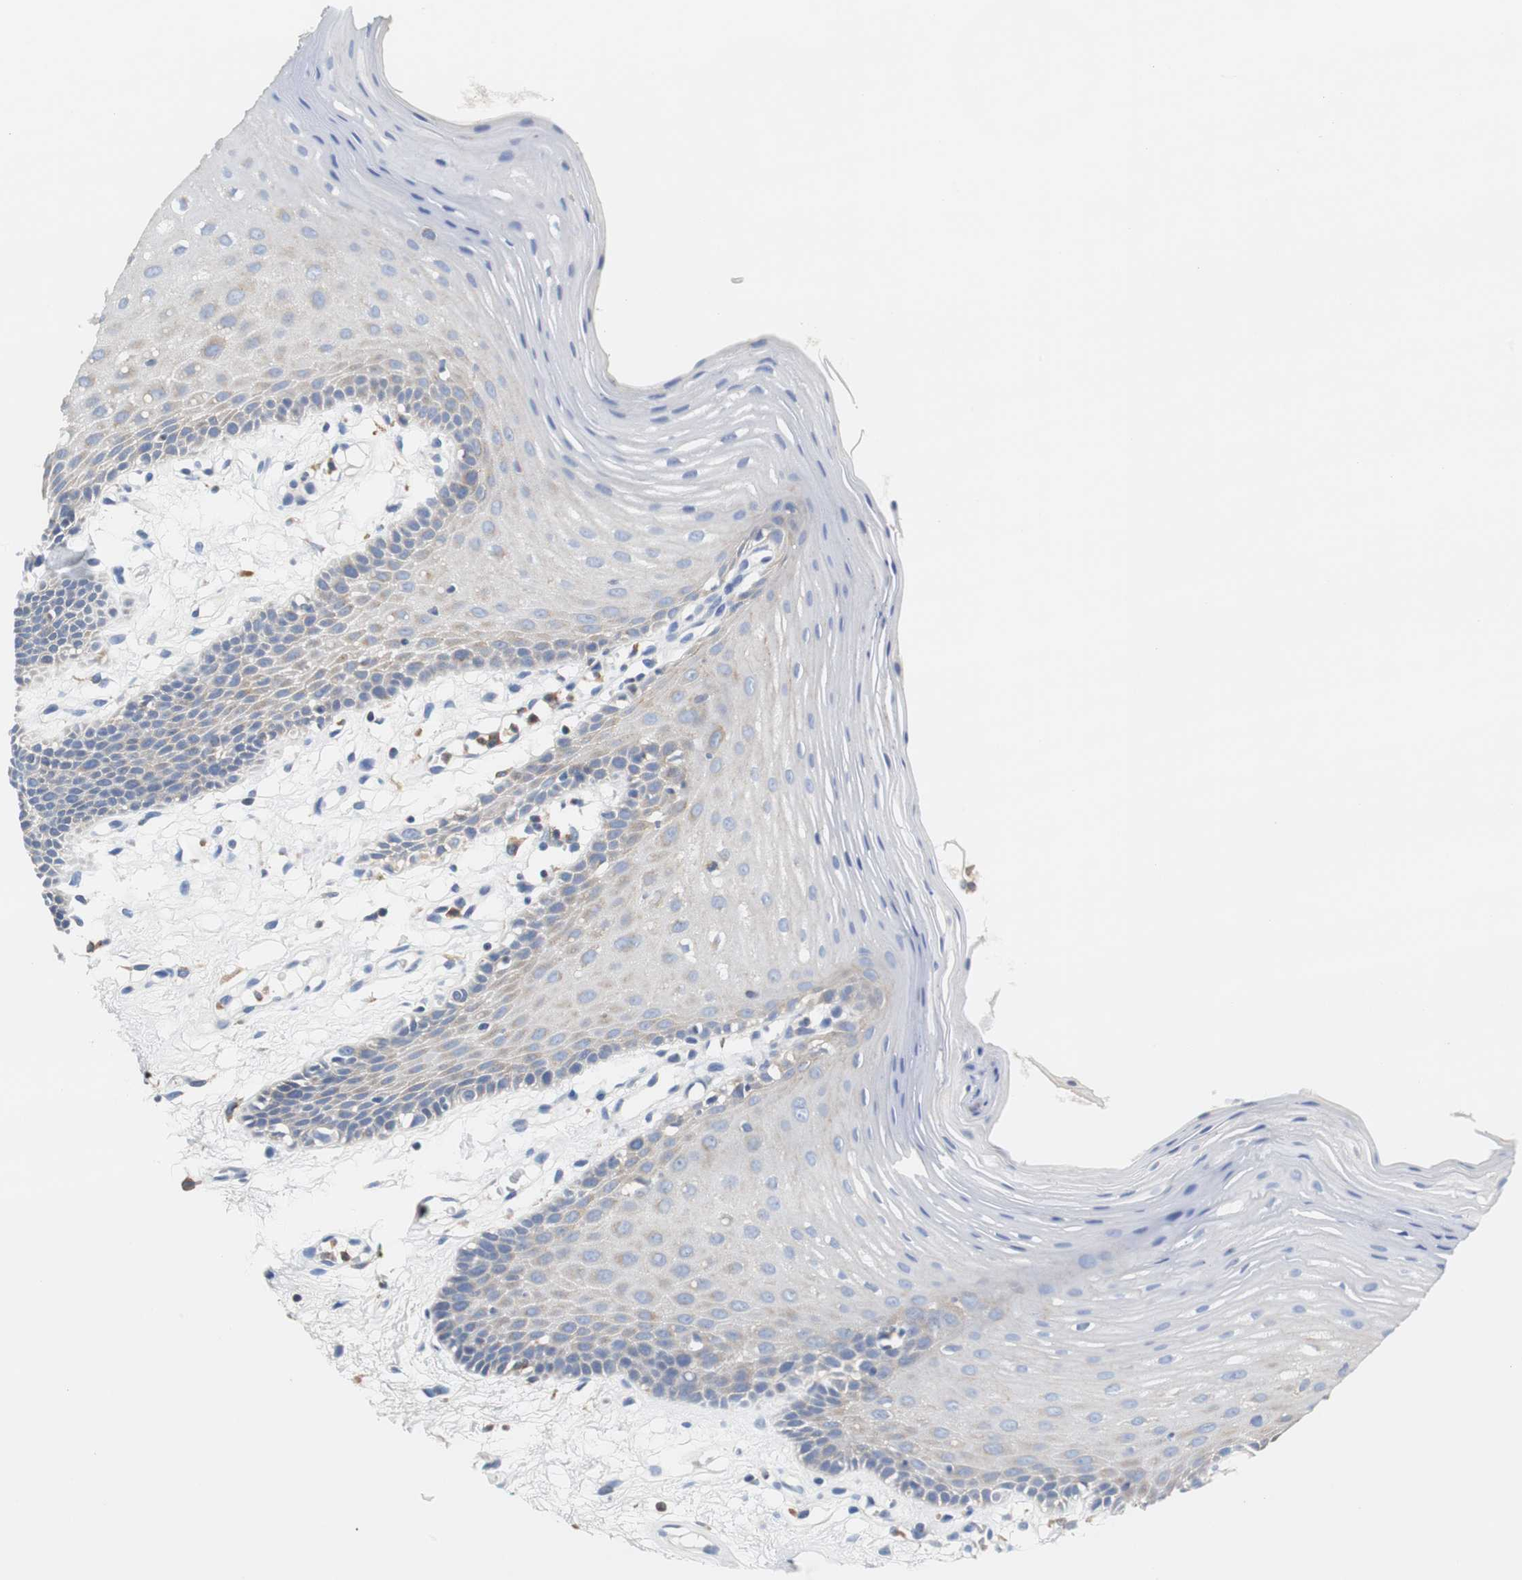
{"staining": {"intensity": "moderate", "quantity": "<25%", "location": "cytoplasmic/membranous"}, "tissue": "oral mucosa", "cell_type": "Squamous epithelial cells", "image_type": "normal", "snomed": [{"axis": "morphology", "description": "Normal tissue, NOS"}, {"axis": "morphology", "description": "Squamous cell carcinoma, NOS"}, {"axis": "topography", "description": "Skeletal muscle"}, {"axis": "topography", "description": "Oral tissue"}, {"axis": "topography", "description": "Head-Neck"}], "caption": "Moderate cytoplasmic/membranous staining for a protein is appreciated in approximately <25% of squamous epithelial cells of normal oral mucosa using immunohistochemistry (IHC).", "gene": "VAMP8", "patient": {"sex": "male", "age": 71}}